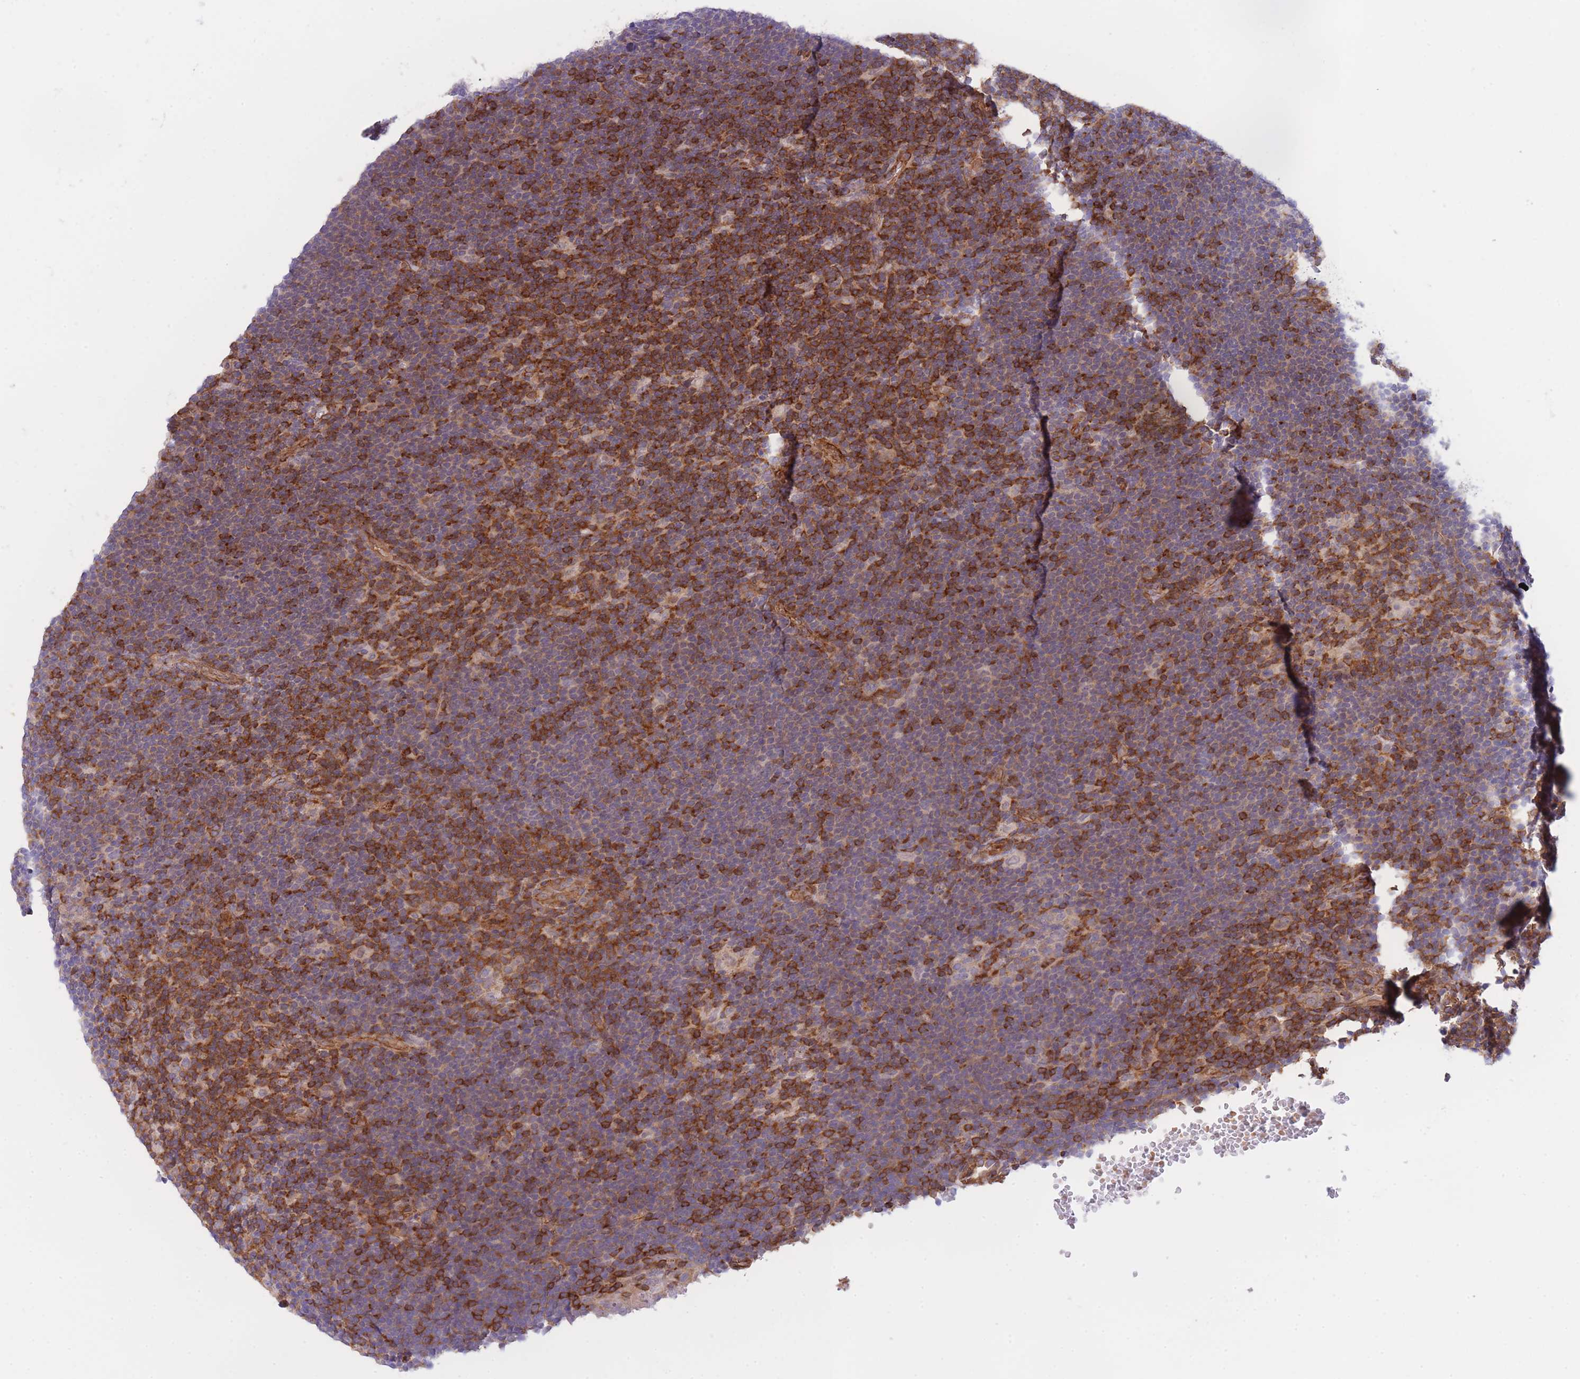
{"staining": {"intensity": "negative", "quantity": "none", "location": "none"}, "tissue": "lymphoma", "cell_type": "Tumor cells", "image_type": "cancer", "snomed": [{"axis": "morphology", "description": "Hodgkin's disease, NOS"}, {"axis": "topography", "description": "Lymph node"}], "caption": "The immunohistochemistry photomicrograph has no significant positivity in tumor cells of lymphoma tissue.", "gene": "CDC25B", "patient": {"sex": "female", "age": 57}}